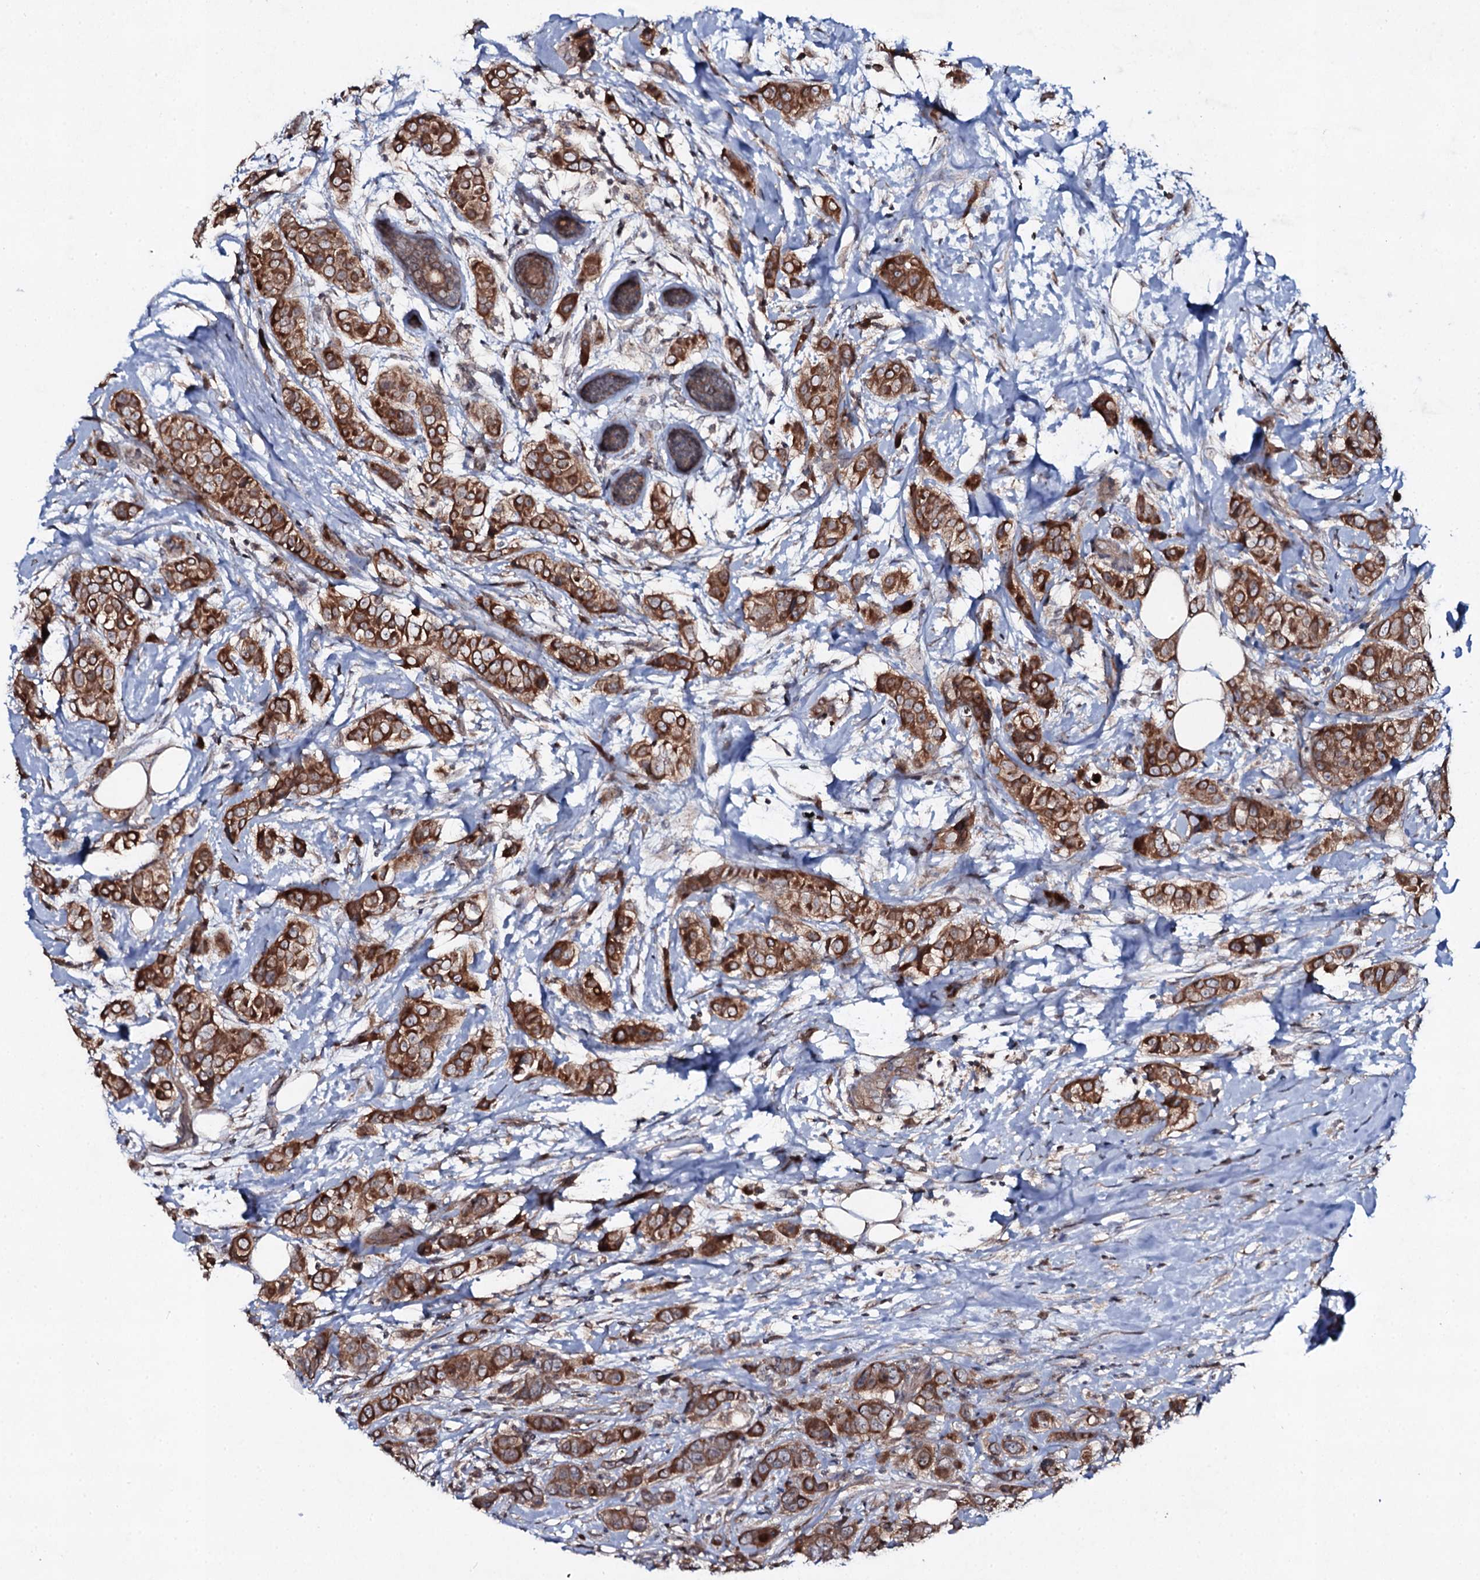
{"staining": {"intensity": "strong", "quantity": ">75%", "location": "cytoplasmic/membranous"}, "tissue": "breast cancer", "cell_type": "Tumor cells", "image_type": "cancer", "snomed": [{"axis": "morphology", "description": "Lobular carcinoma"}, {"axis": "topography", "description": "Breast"}], "caption": "A micrograph showing strong cytoplasmic/membranous expression in approximately >75% of tumor cells in breast cancer (lobular carcinoma), as visualized by brown immunohistochemical staining.", "gene": "SNAP23", "patient": {"sex": "female", "age": 51}}